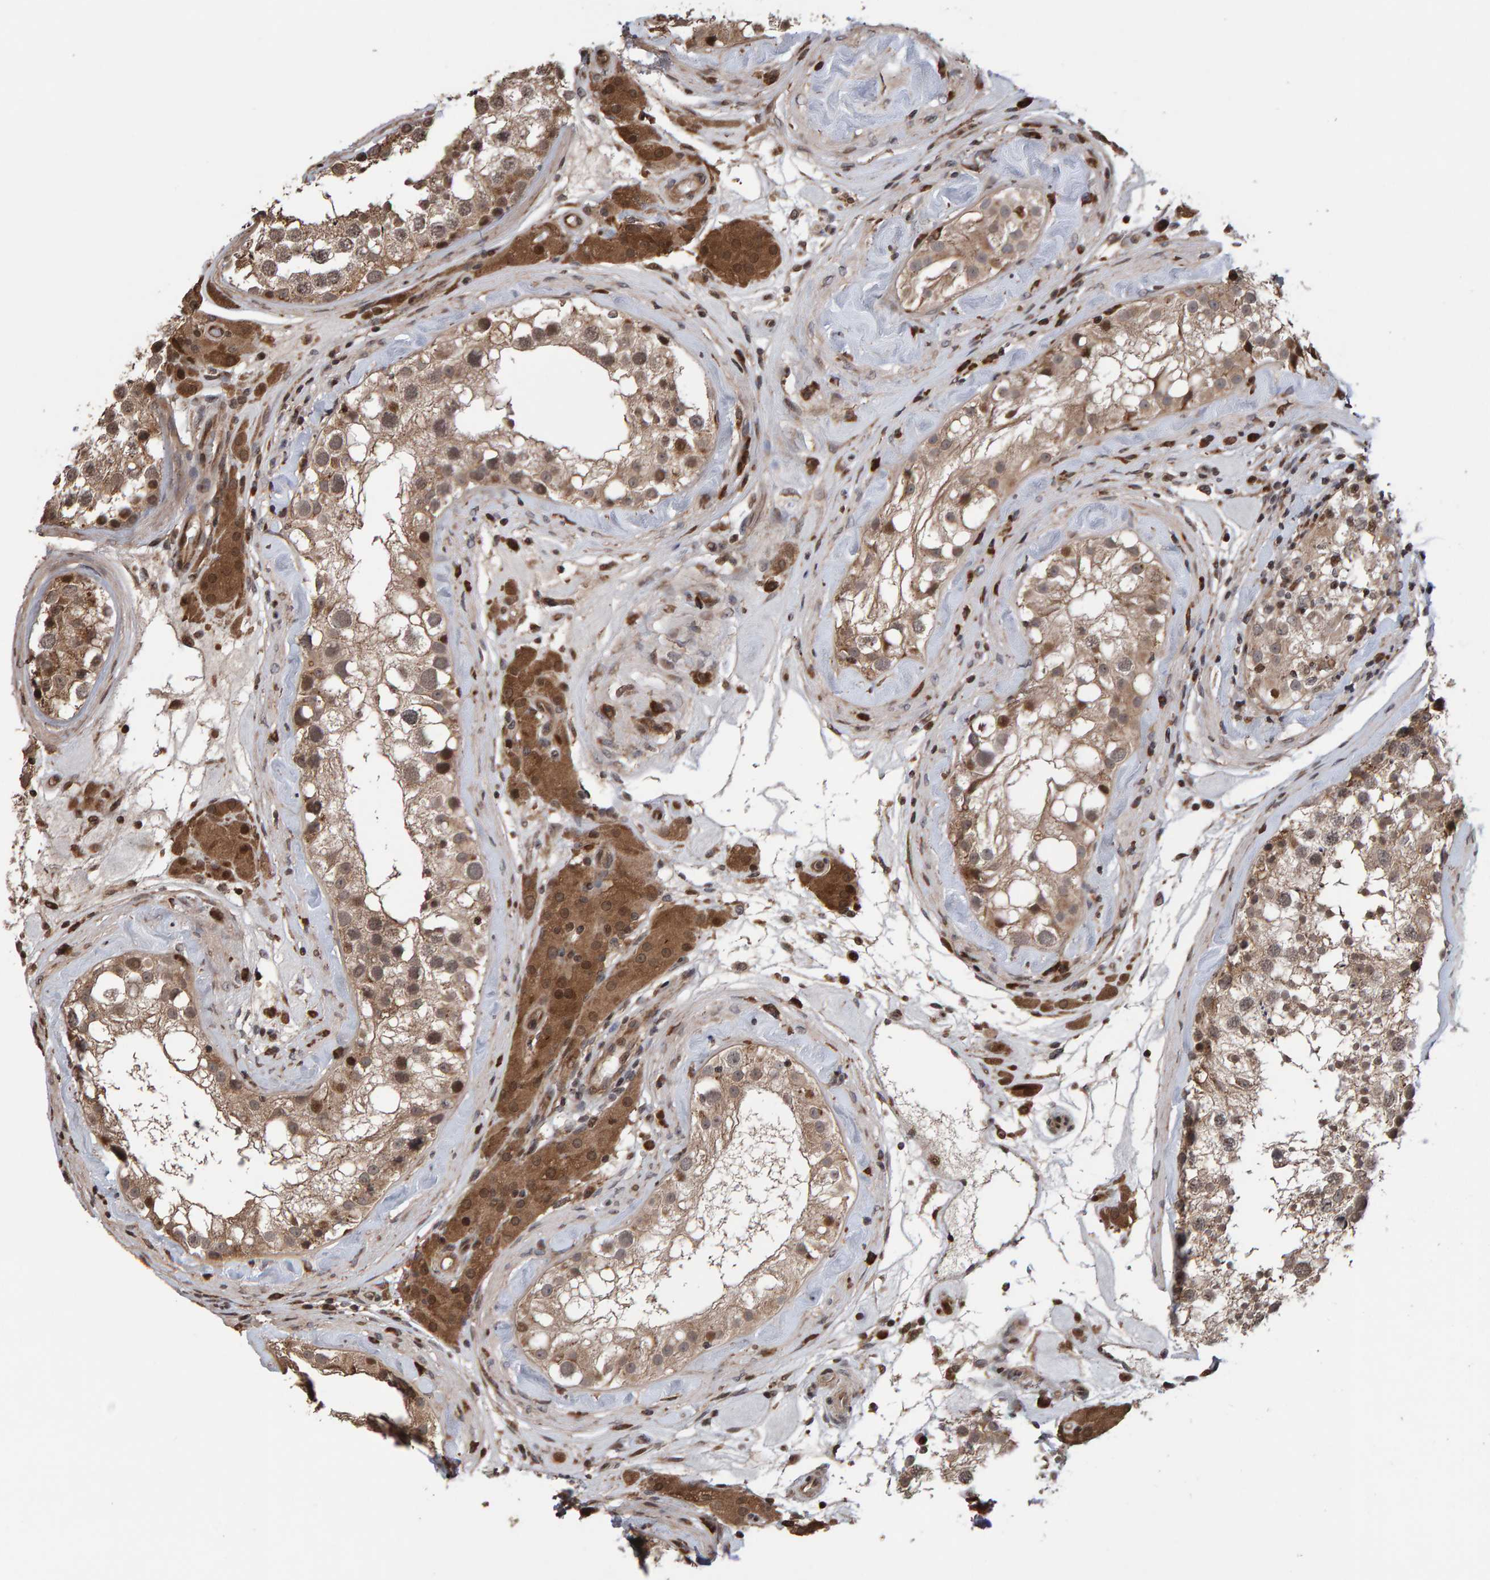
{"staining": {"intensity": "moderate", "quantity": ">75%", "location": "cytoplasmic/membranous"}, "tissue": "testis", "cell_type": "Cells in seminiferous ducts", "image_type": "normal", "snomed": [{"axis": "morphology", "description": "Normal tissue, NOS"}, {"axis": "topography", "description": "Testis"}], "caption": "A micrograph showing moderate cytoplasmic/membranous staining in approximately >75% of cells in seminiferous ducts in normal testis, as visualized by brown immunohistochemical staining.", "gene": "PECR", "patient": {"sex": "male", "age": 46}}